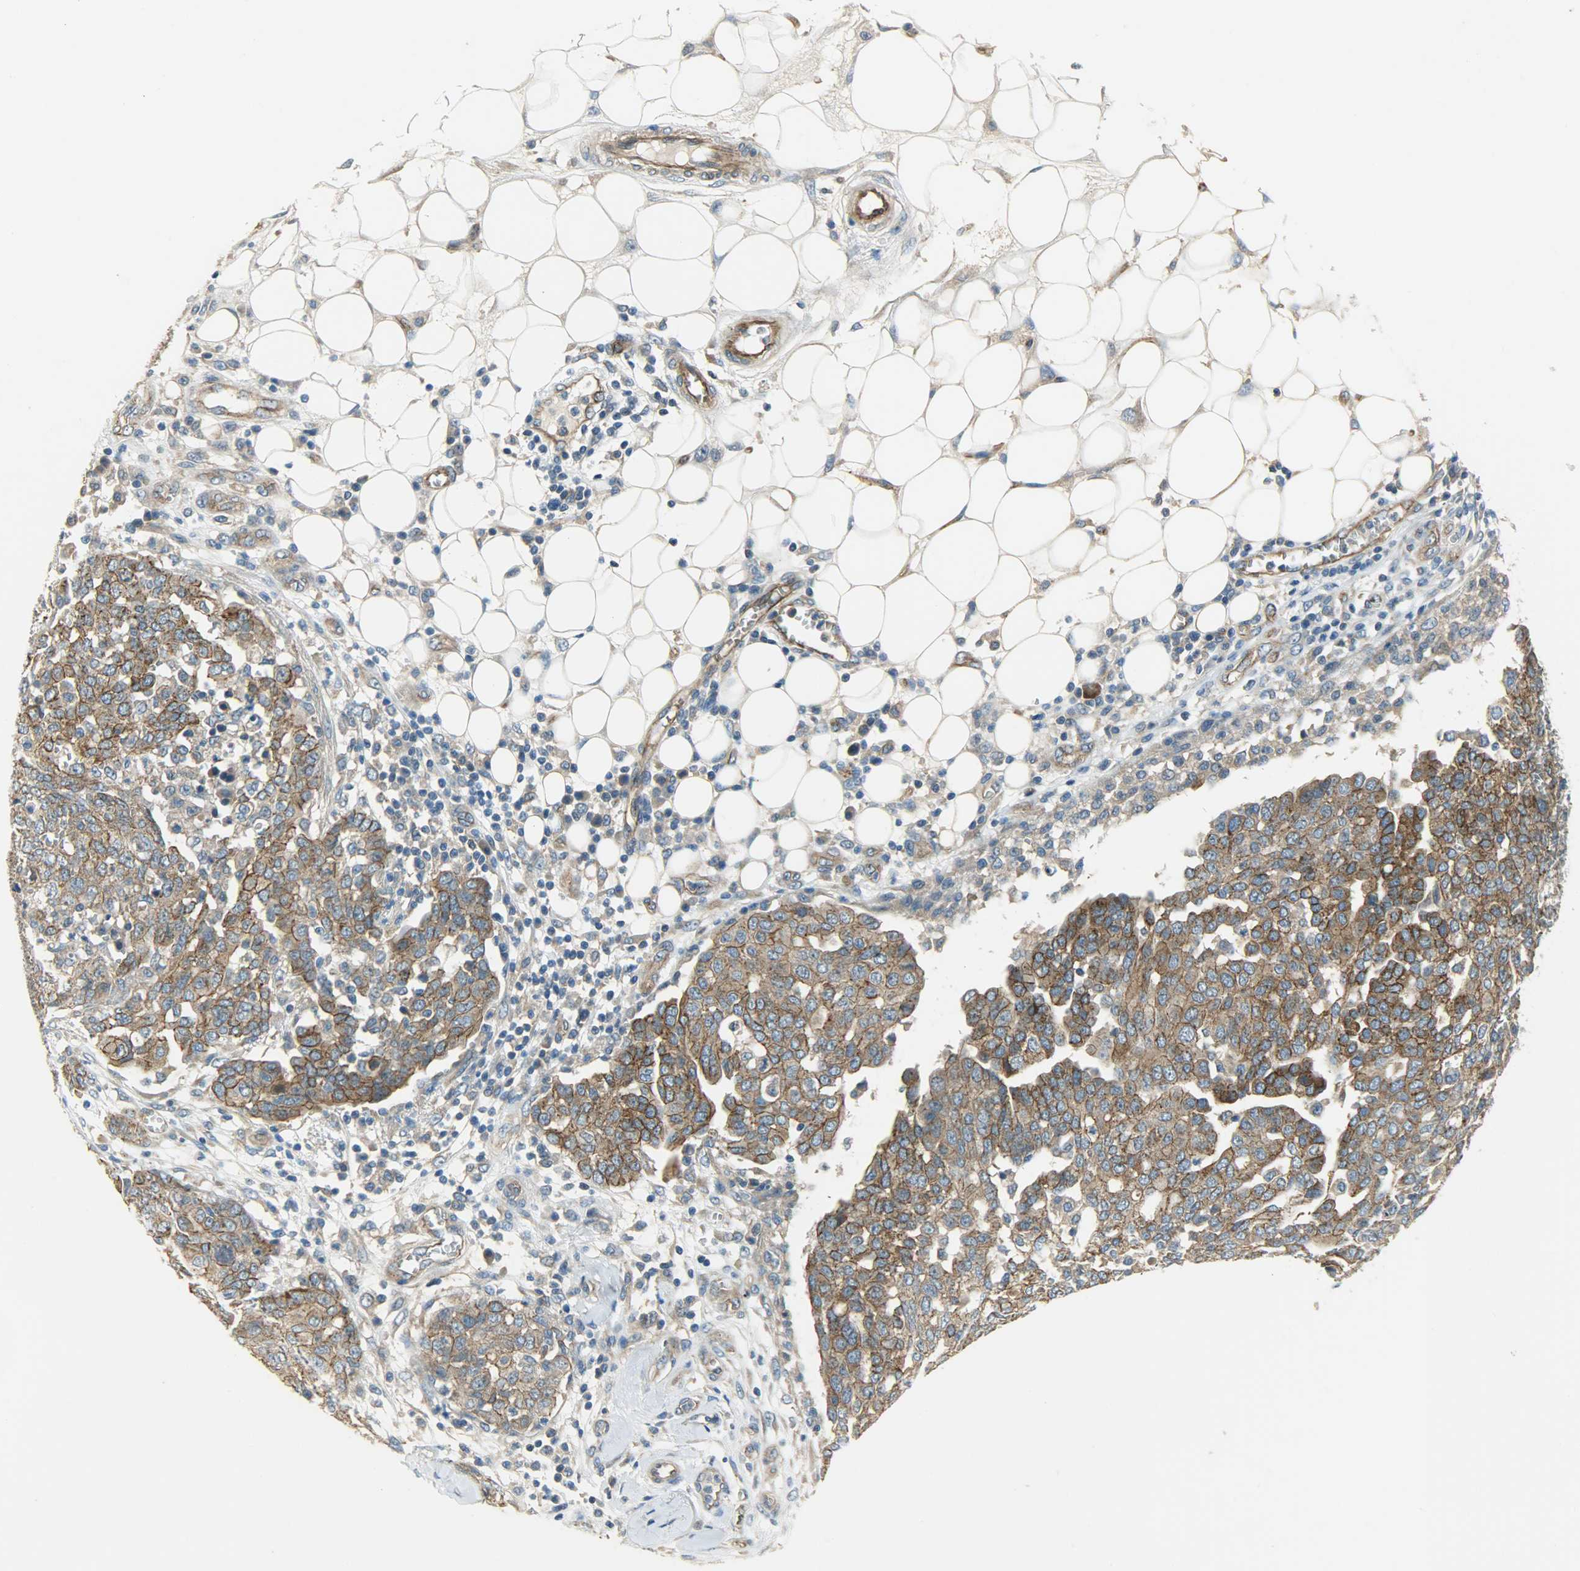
{"staining": {"intensity": "moderate", "quantity": ">75%", "location": "cytoplasmic/membranous"}, "tissue": "ovarian cancer", "cell_type": "Tumor cells", "image_type": "cancer", "snomed": [{"axis": "morphology", "description": "Cystadenocarcinoma, serous, NOS"}, {"axis": "topography", "description": "Soft tissue"}, {"axis": "topography", "description": "Ovary"}], "caption": "Ovarian serous cystadenocarcinoma tissue exhibits moderate cytoplasmic/membranous expression in approximately >75% of tumor cells, visualized by immunohistochemistry.", "gene": "KIAA1217", "patient": {"sex": "female", "age": 57}}